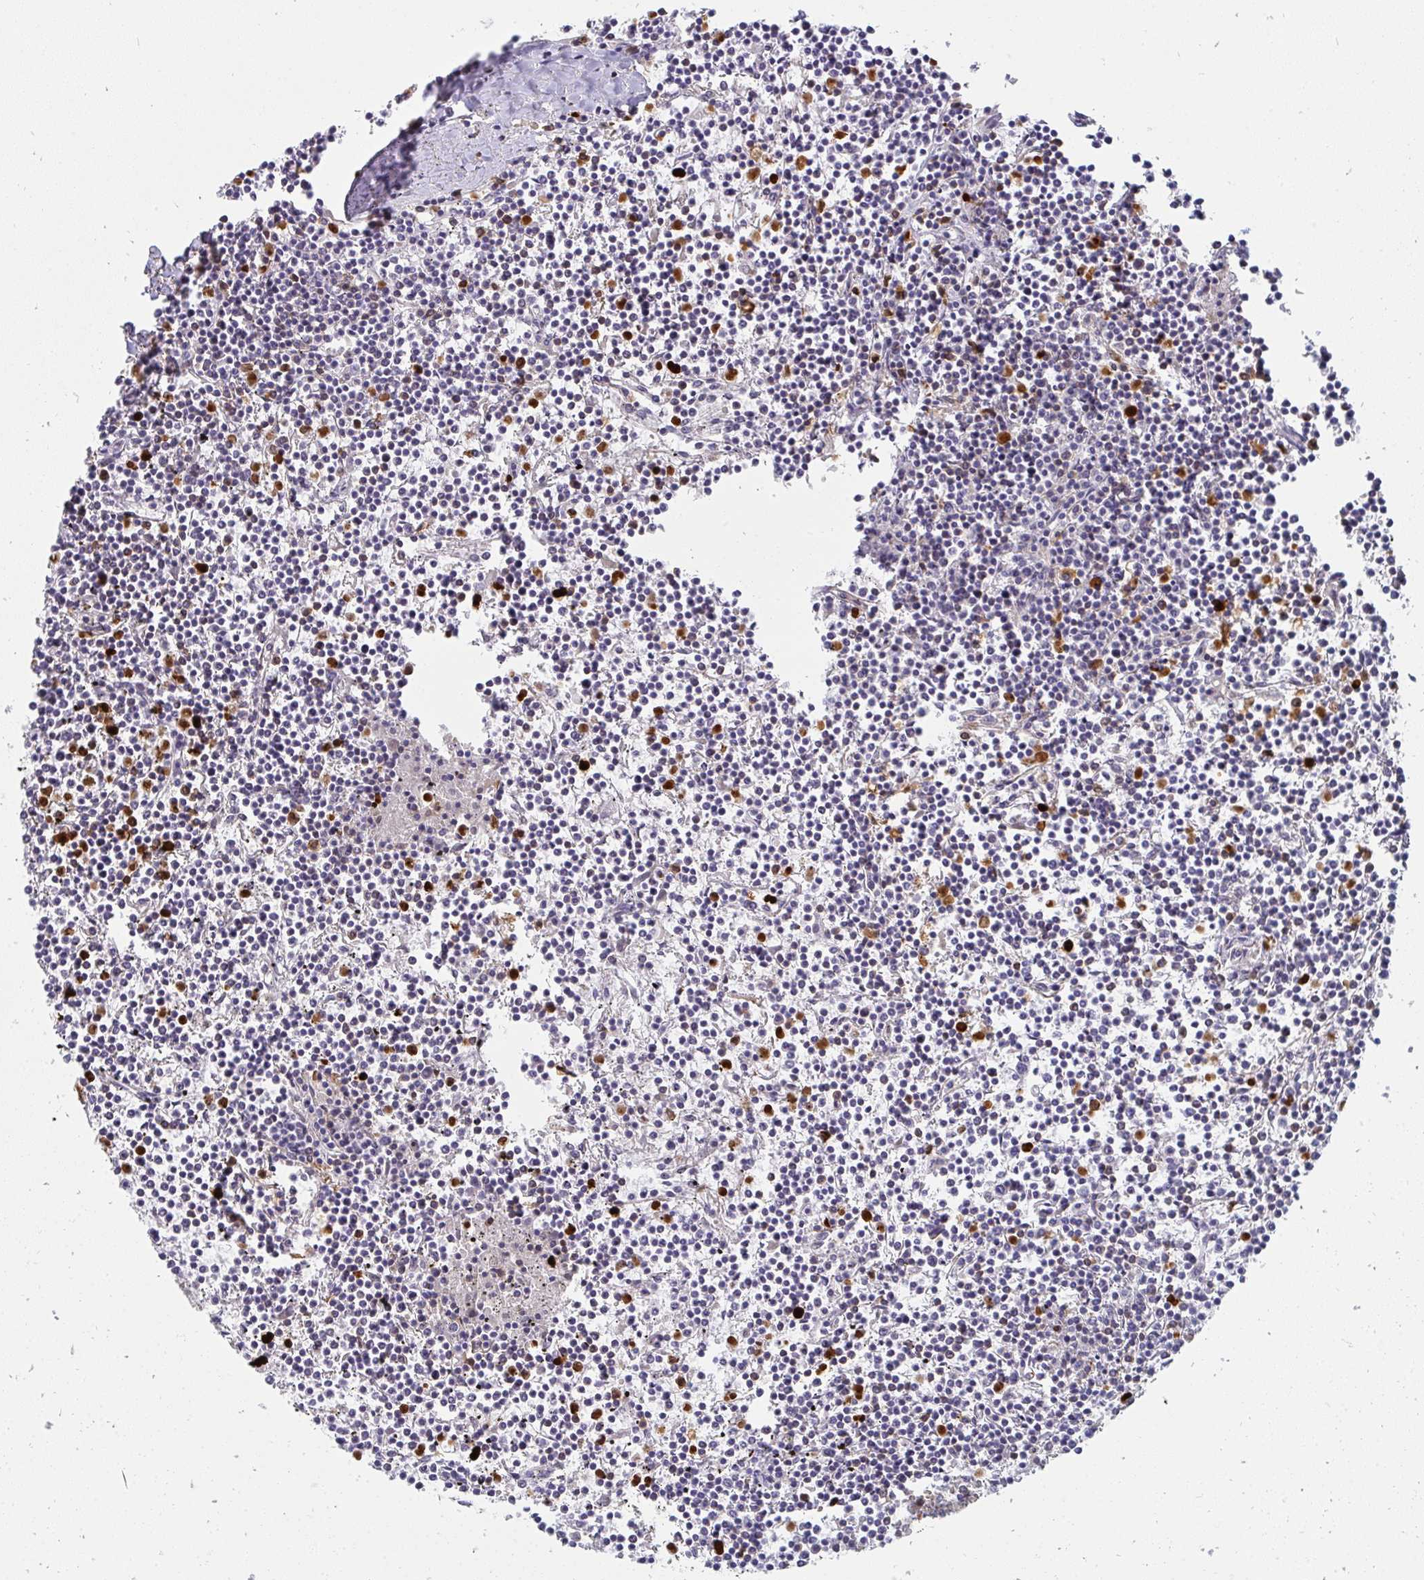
{"staining": {"intensity": "negative", "quantity": "none", "location": "none"}, "tissue": "lymphoma", "cell_type": "Tumor cells", "image_type": "cancer", "snomed": [{"axis": "morphology", "description": "Malignant lymphoma, non-Hodgkin's type, Low grade"}, {"axis": "topography", "description": "Spleen"}], "caption": "Immunohistochemistry (IHC) photomicrograph of neoplastic tissue: human malignant lymphoma, non-Hodgkin's type (low-grade) stained with DAB (3,3'-diaminobenzidine) exhibits no significant protein expression in tumor cells. (DAB (3,3'-diaminobenzidine) IHC with hematoxylin counter stain).", "gene": "CSF3R", "patient": {"sex": "female", "age": 19}}